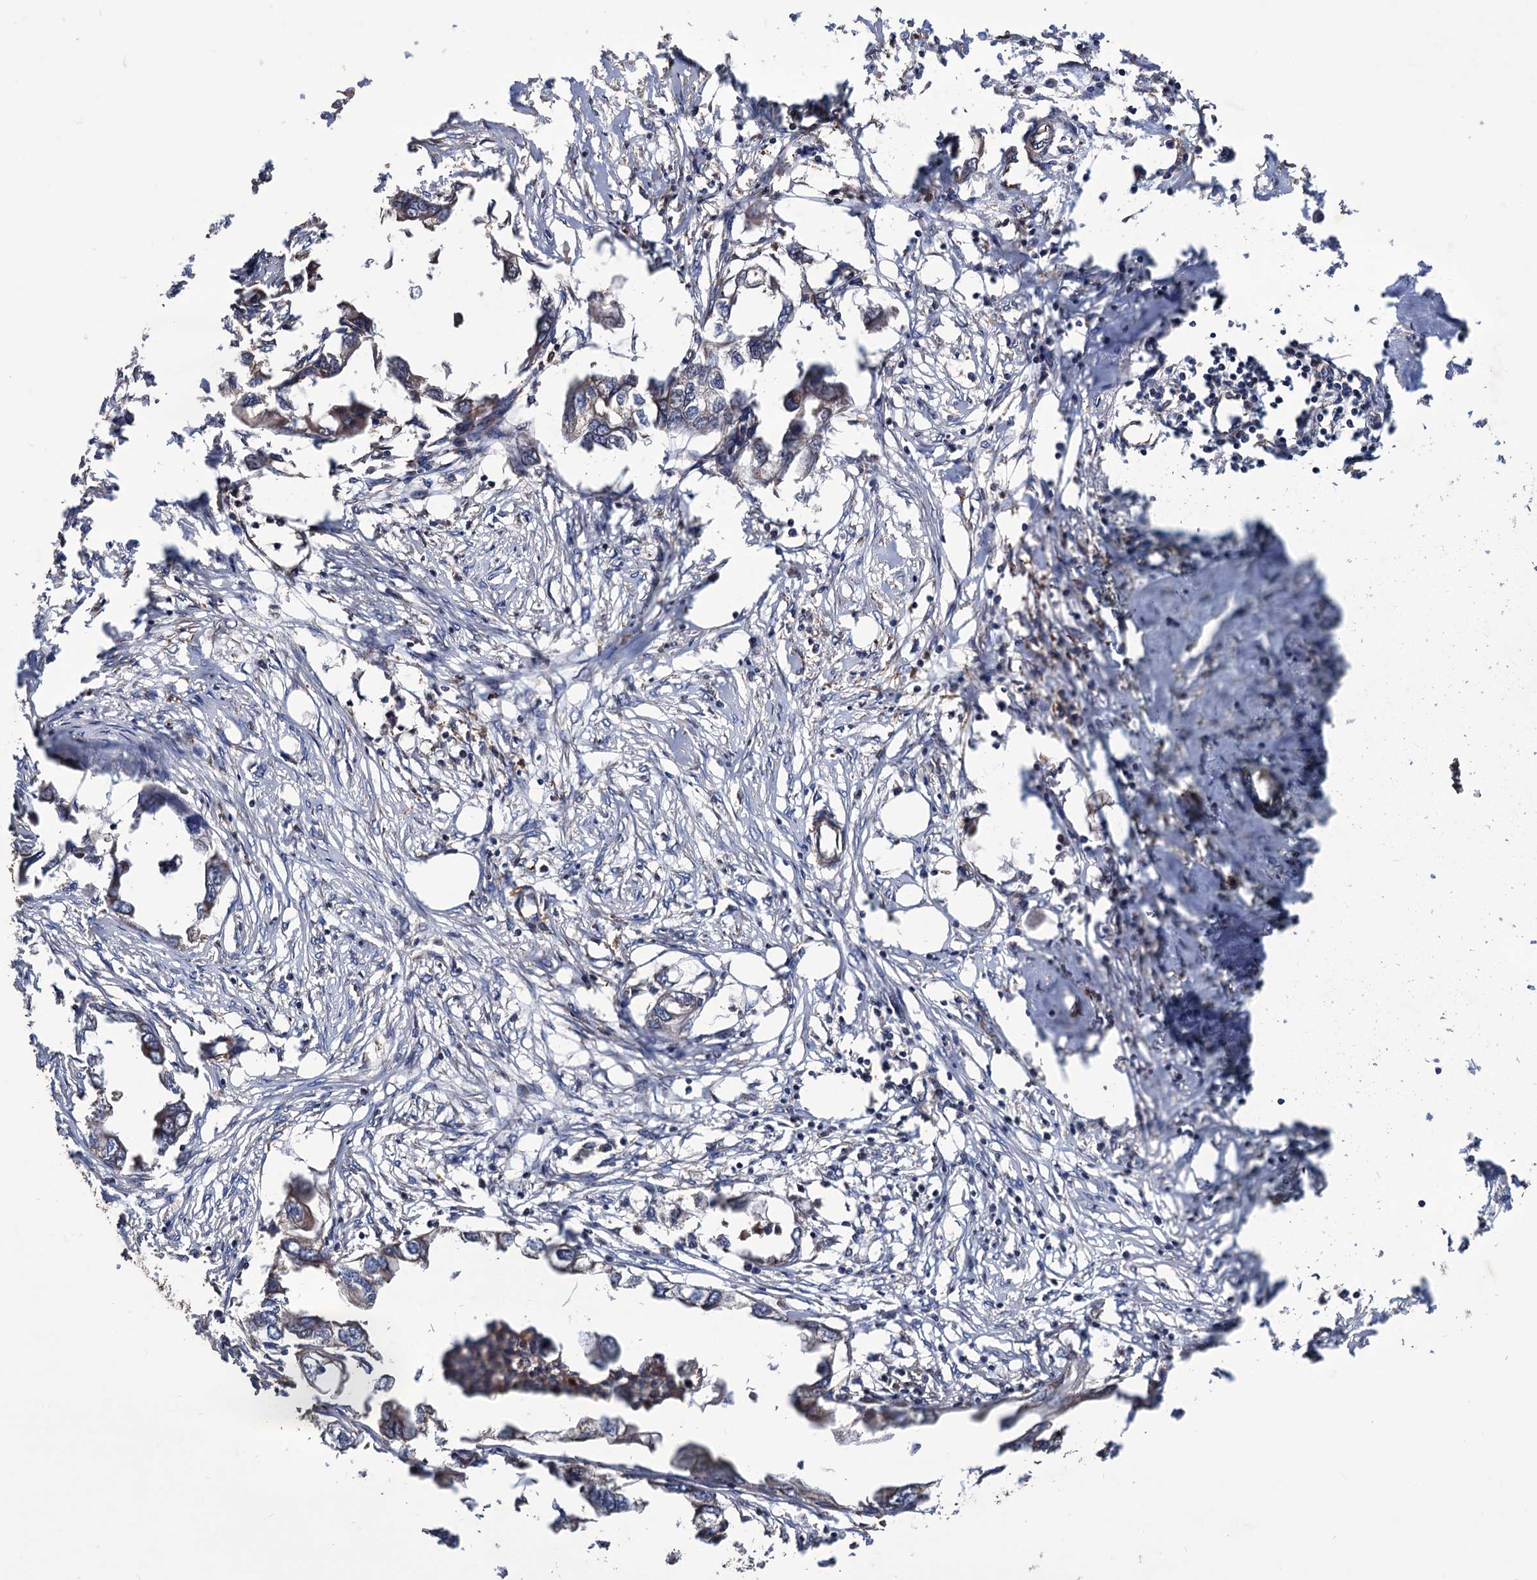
{"staining": {"intensity": "weak", "quantity": "<25%", "location": "cytoplasmic/membranous"}, "tissue": "endometrial cancer", "cell_type": "Tumor cells", "image_type": "cancer", "snomed": [{"axis": "morphology", "description": "Adenocarcinoma, NOS"}, {"axis": "morphology", "description": "Adenocarcinoma, metastatic, NOS"}, {"axis": "topography", "description": "Adipose tissue"}, {"axis": "topography", "description": "Endometrium"}], "caption": "This photomicrograph is of endometrial cancer stained with IHC to label a protein in brown with the nuclei are counter-stained blue. There is no staining in tumor cells.", "gene": "MRPL42", "patient": {"sex": "female", "age": 67}}